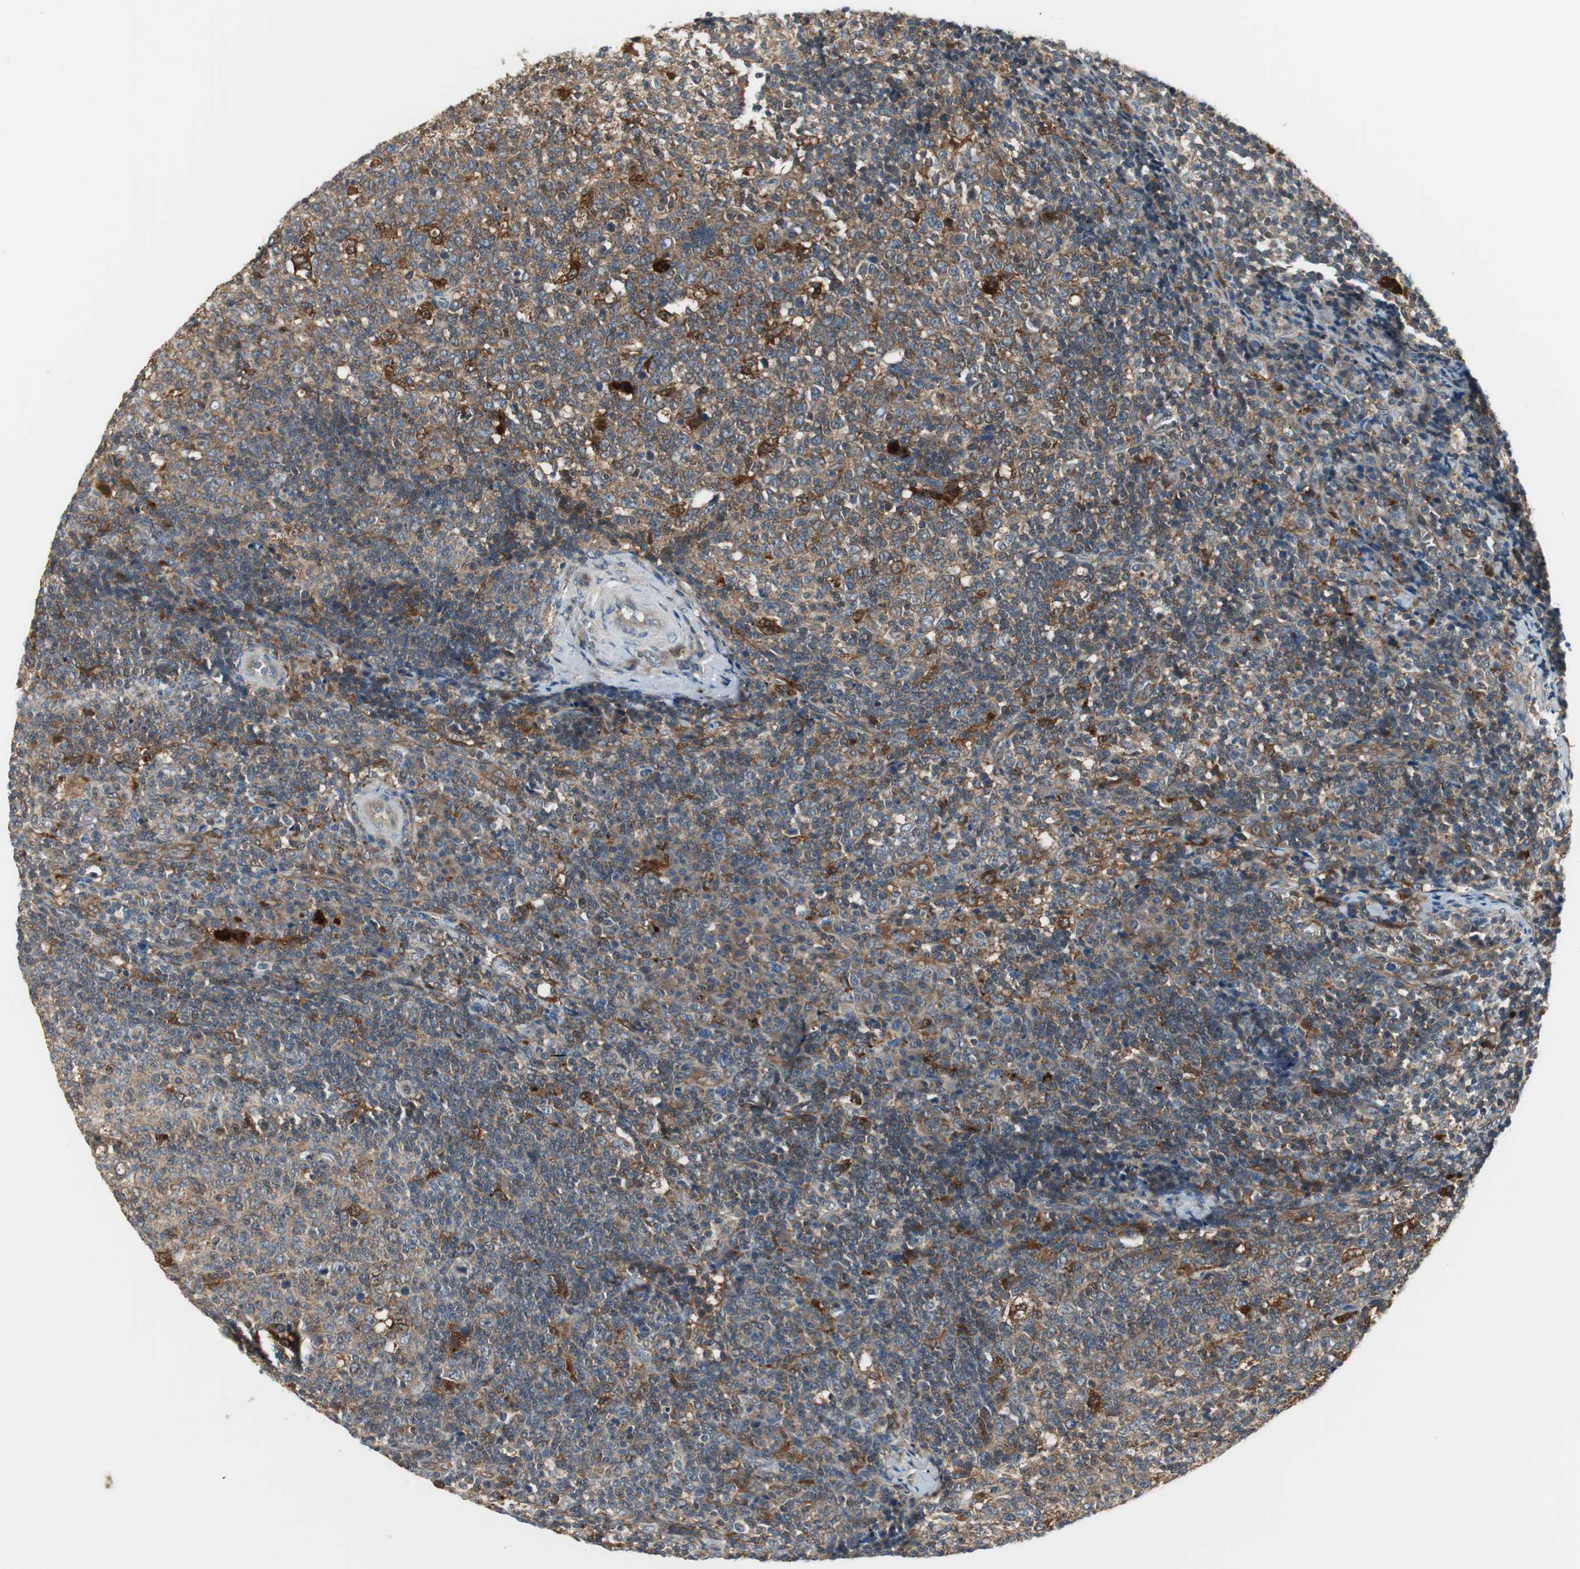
{"staining": {"intensity": "strong", "quantity": ">75%", "location": "cytoplasmic/membranous"}, "tissue": "lymph node", "cell_type": "Germinal center cells", "image_type": "normal", "snomed": [{"axis": "morphology", "description": "Normal tissue, NOS"}, {"axis": "morphology", "description": "Inflammation, NOS"}, {"axis": "topography", "description": "Lymph node"}], "caption": "Normal lymph node was stained to show a protein in brown. There is high levels of strong cytoplasmic/membranous expression in approximately >75% of germinal center cells. Using DAB (3,3'-diaminobenzidine) (brown) and hematoxylin (blue) stains, captured at high magnification using brightfield microscopy.", "gene": "NCK1", "patient": {"sex": "male", "age": 55}}